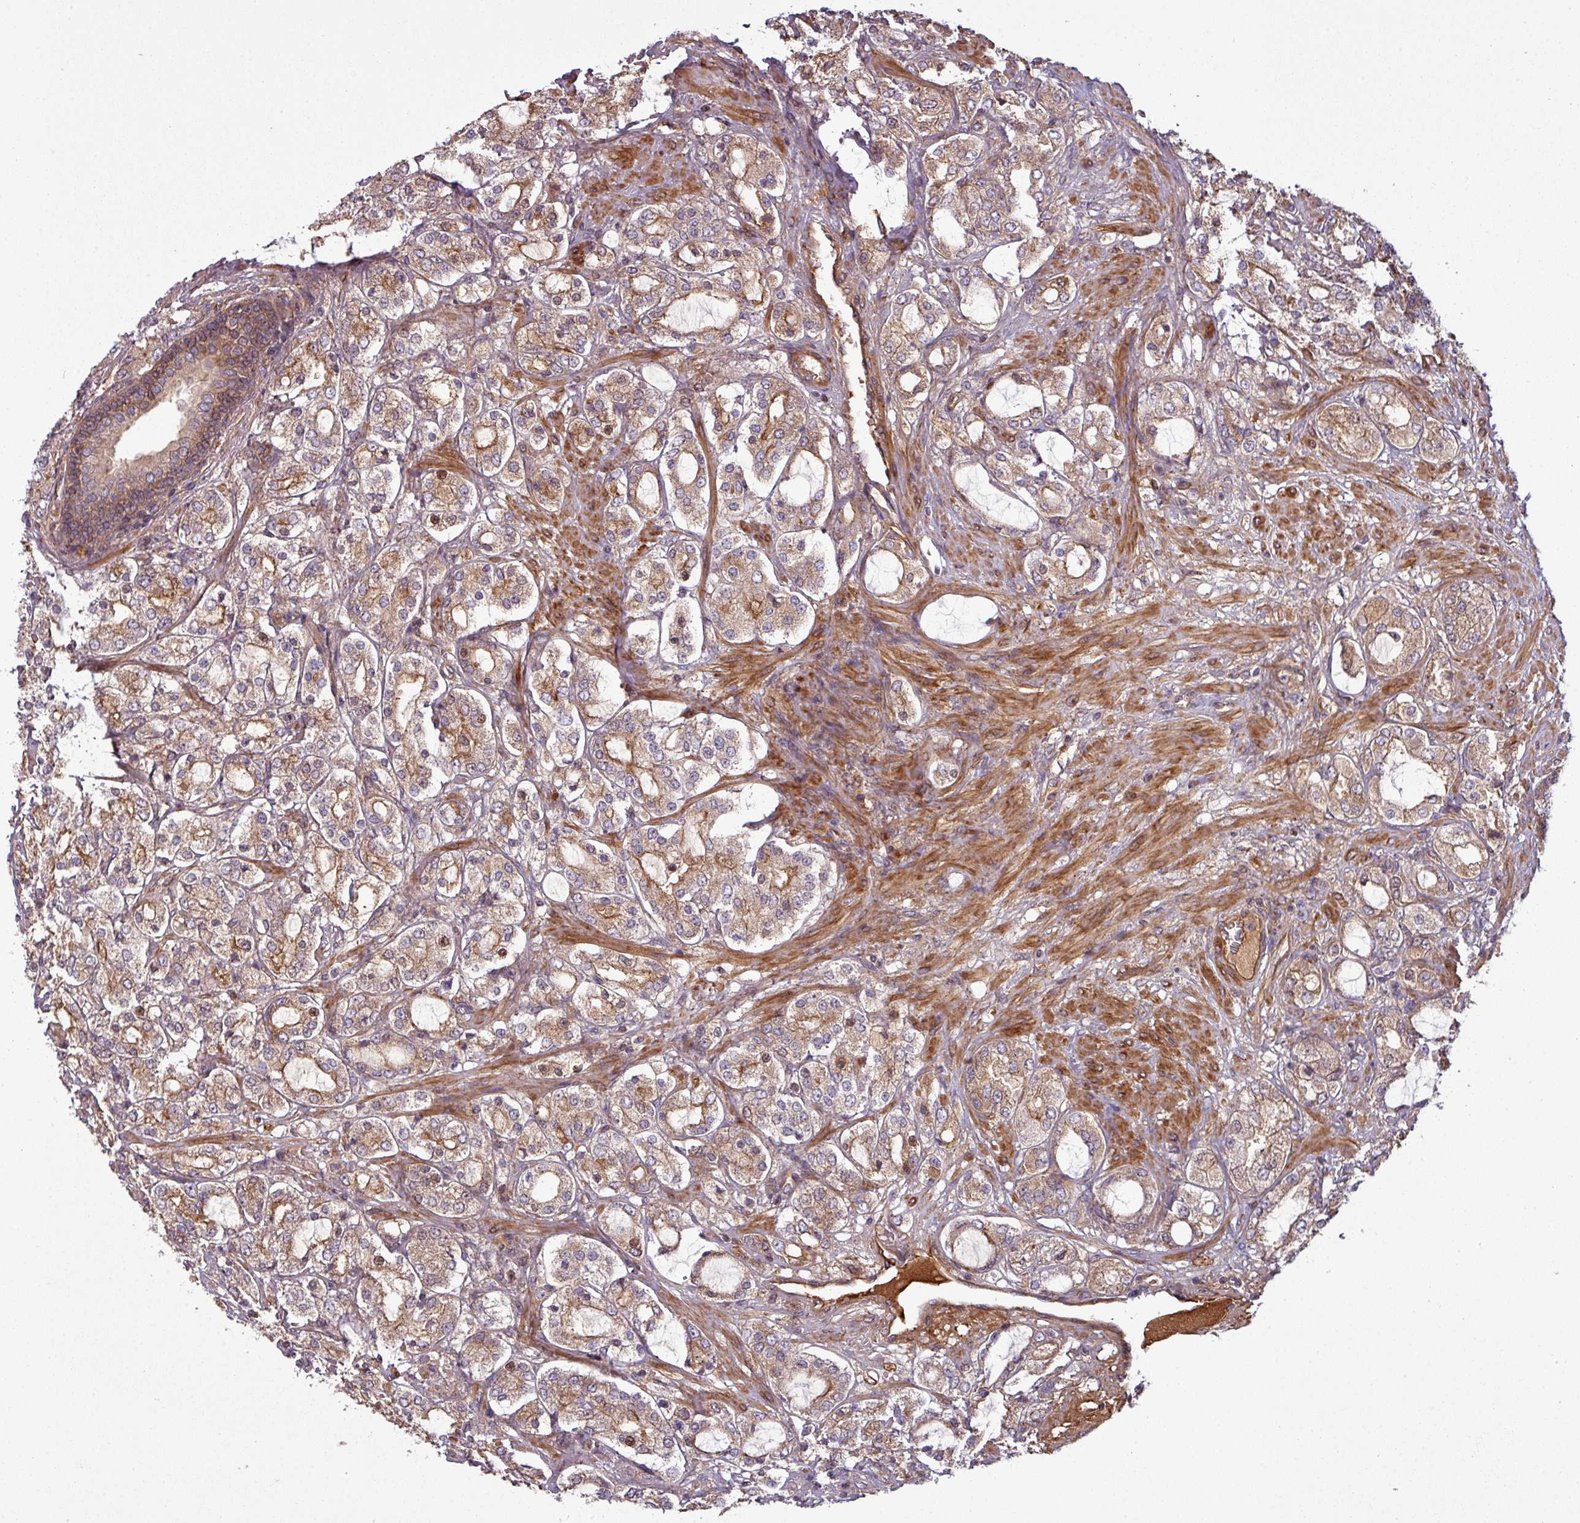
{"staining": {"intensity": "moderate", "quantity": "<25%", "location": "nuclear"}, "tissue": "prostate cancer", "cell_type": "Tumor cells", "image_type": "cancer", "snomed": [{"axis": "morphology", "description": "Adenocarcinoma, High grade"}, {"axis": "topography", "description": "Prostate"}], "caption": "There is low levels of moderate nuclear expression in tumor cells of adenocarcinoma (high-grade) (prostate), as demonstrated by immunohistochemical staining (brown color).", "gene": "SNRNP25", "patient": {"sex": "male", "age": 64}}